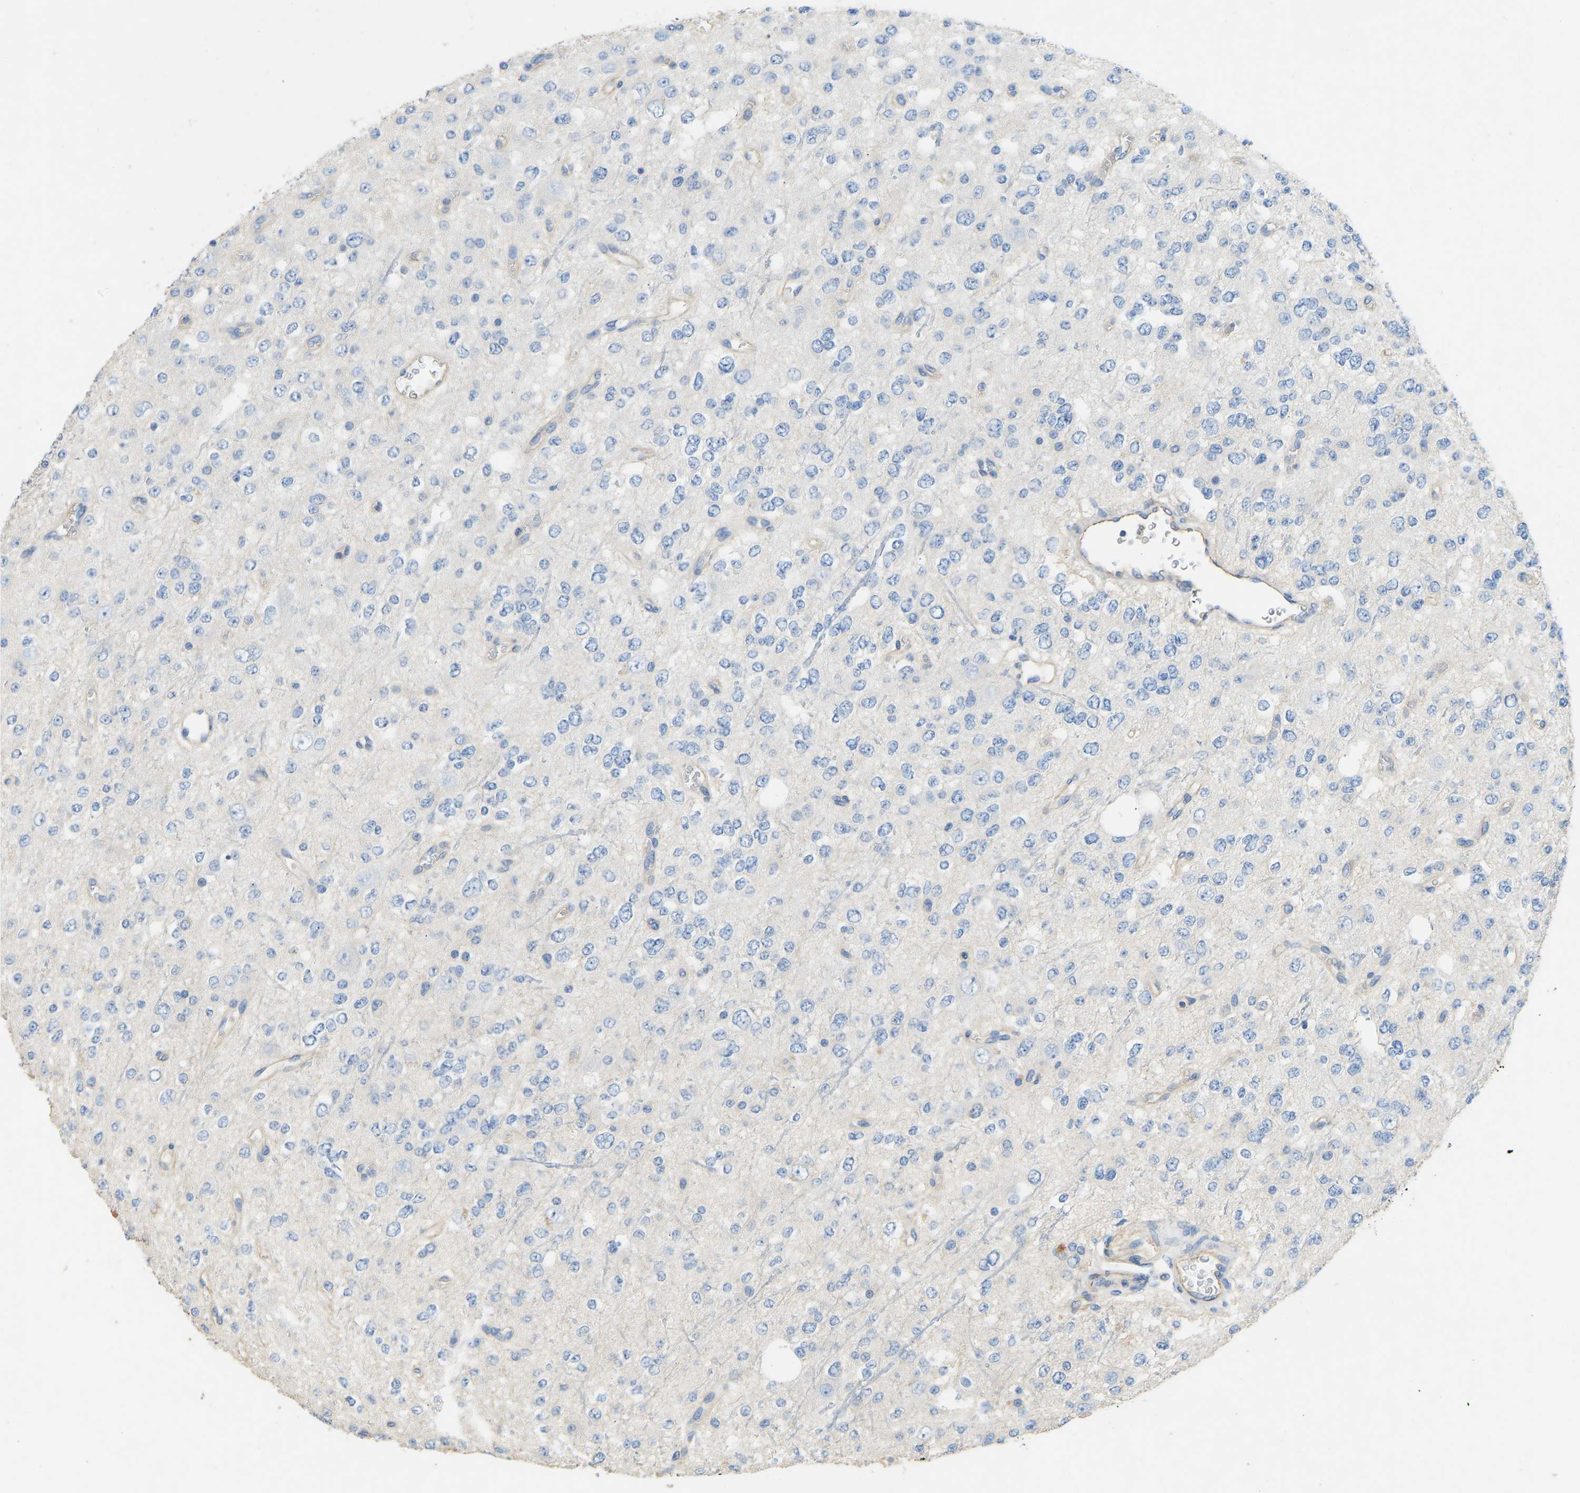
{"staining": {"intensity": "negative", "quantity": "none", "location": "none"}, "tissue": "glioma", "cell_type": "Tumor cells", "image_type": "cancer", "snomed": [{"axis": "morphology", "description": "Glioma, malignant, Low grade"}, {"axis": "topography", "description": "Brain"}], "caption": "Immunohistochemistry (IHC) of human glioma demonstrates no positivity in tumor cells. (DAB immunohistochemistry (IHC) with hematoxylin counter stain).", "gene": "TECTA", "patient": {"sex": "male", "age": 38}}